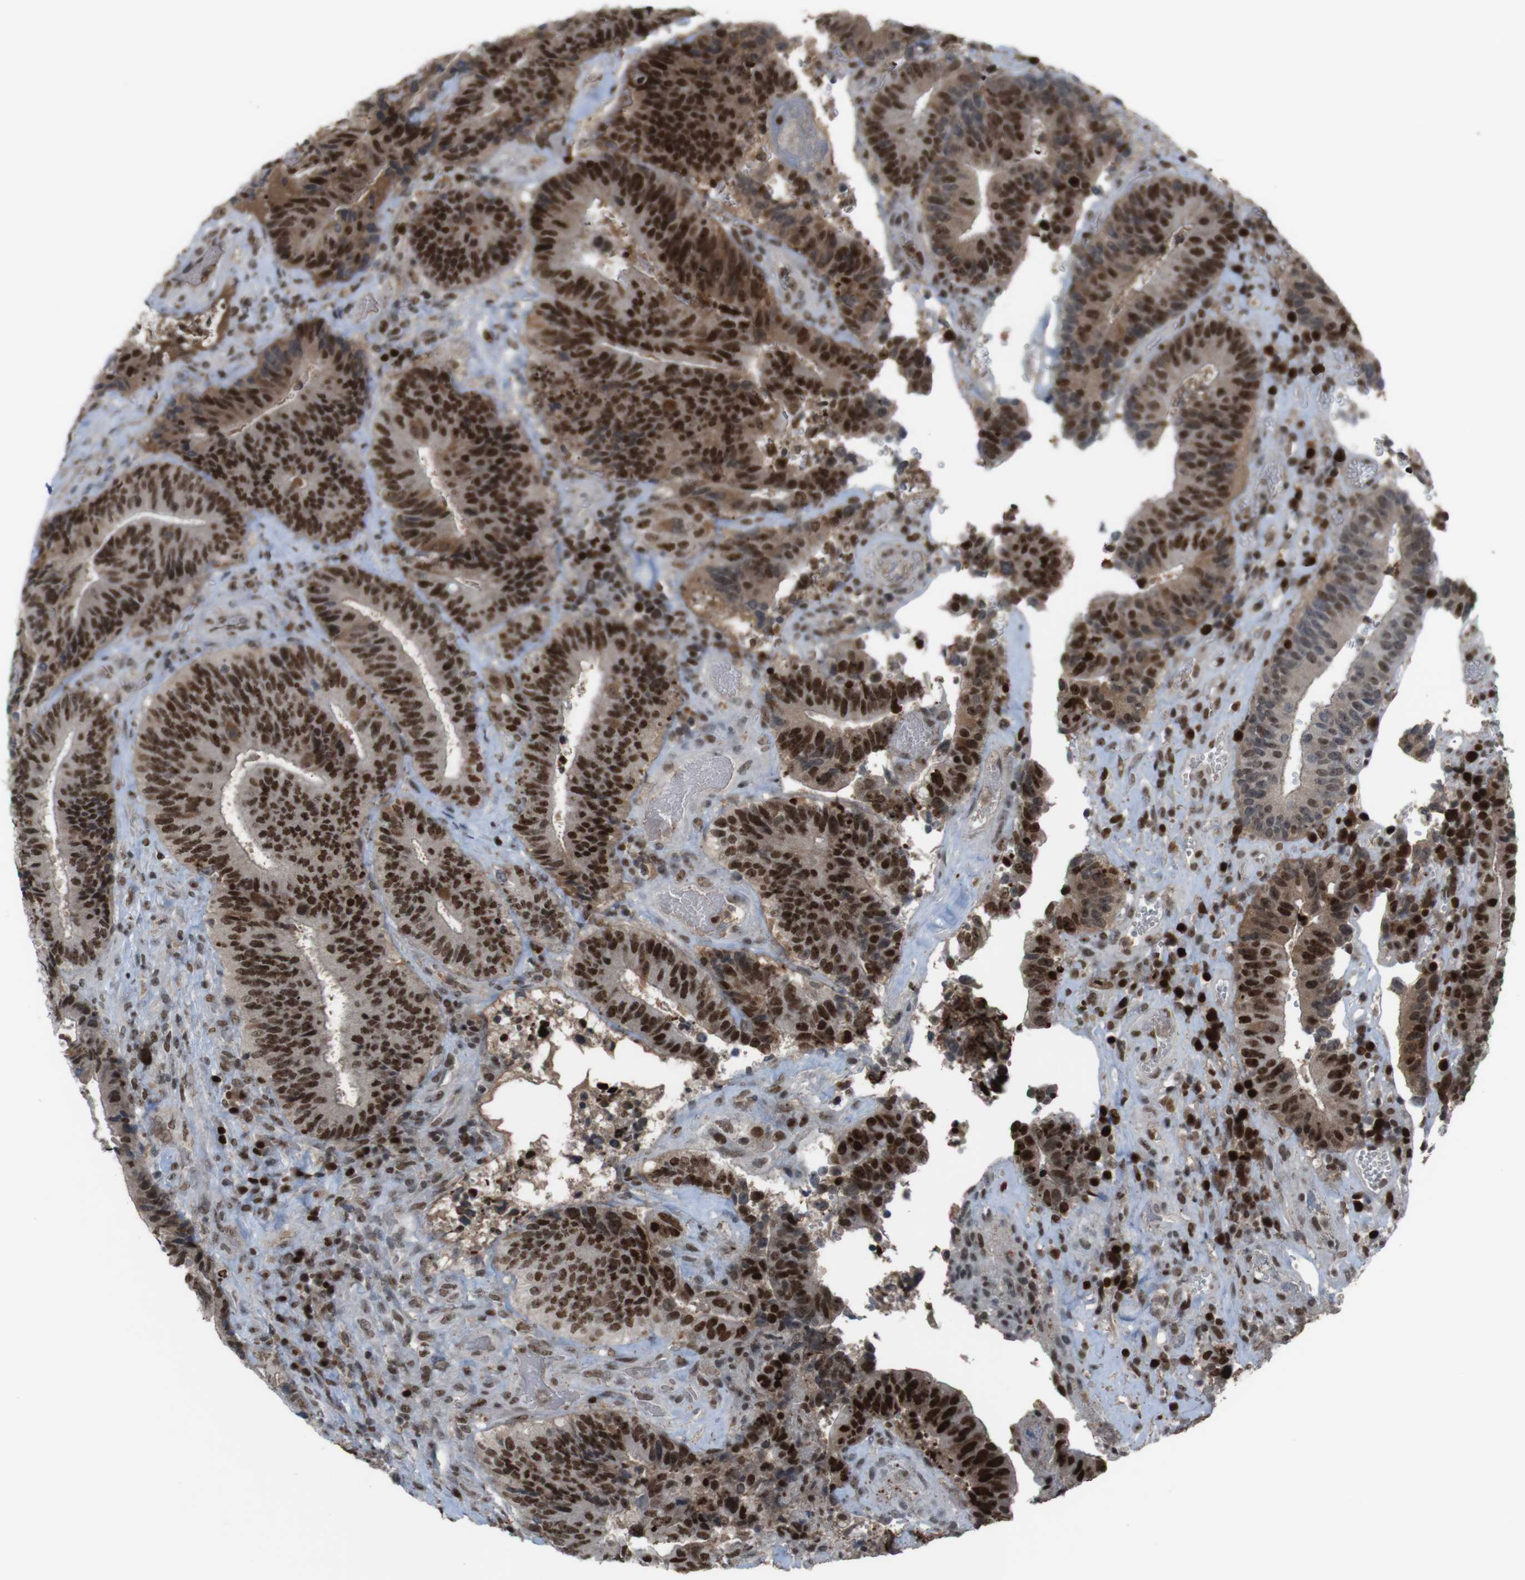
{"staining": {"intensity": "strong", "quantity": ">75%", "location": "nuclear"}, "tissue": "colorectal cancer", "cell_type": "Tumor cells", "image_type": "cancer", "snomed": [{"axis": "morphology", "description": "Adenocarcinoma, NOS"}, {"axis": "topography", "description": "Rectum"}], "caption": "DAB immunohistochemical staining of colorectal adenocarcinoma displays strong nuclear protein staining in approximately >75% of tumor cells.", "gene": "SUB1", "patient": {"sex": "male", "age": 72}}